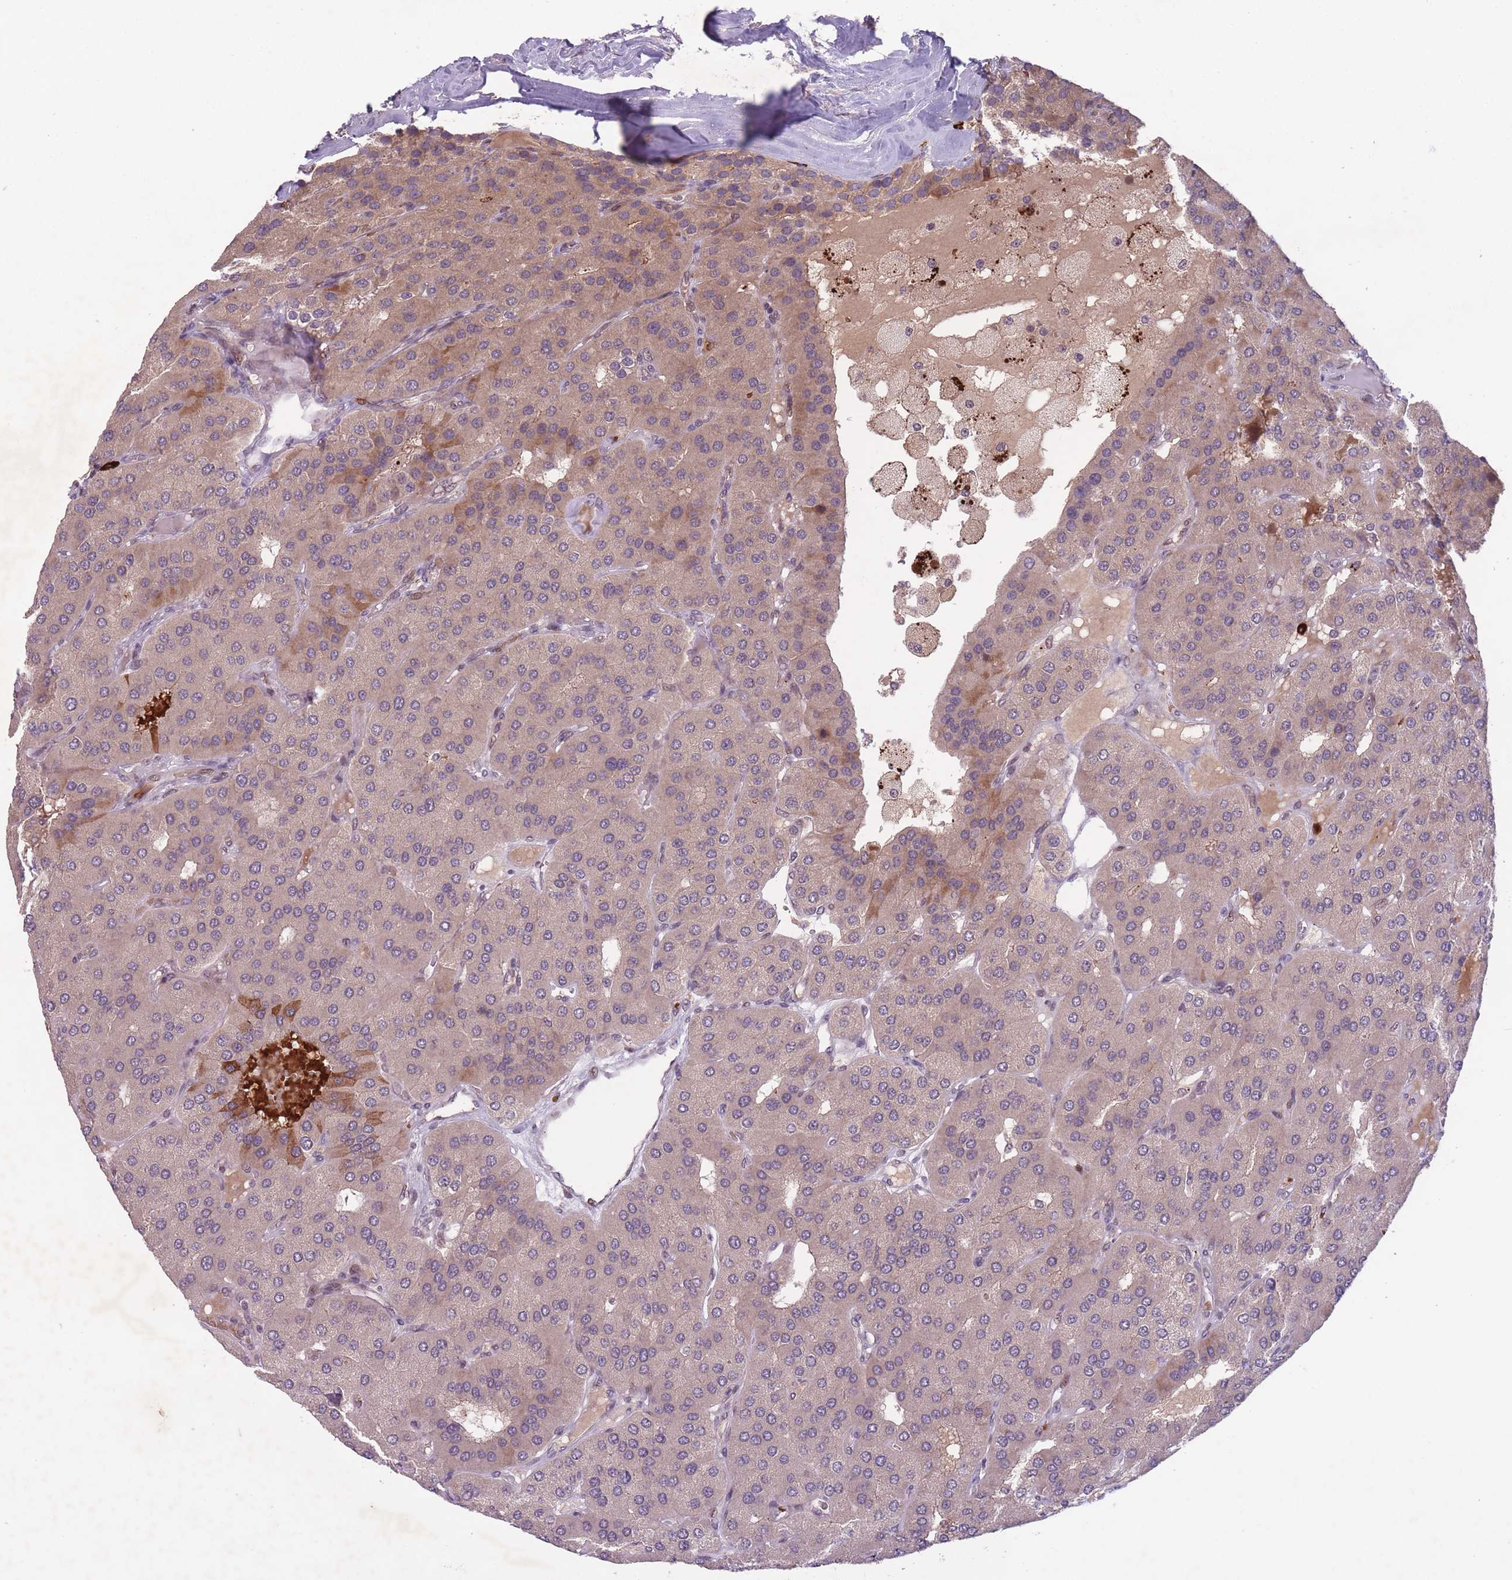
{"staining": {"intensity": "moderate", "quantity": "<25%", "location": "cytoplasmic/membranous"}, "tissue": "parathyroid gland", "cell_type": "Glandular cells", "image_type": "normal", "snomed": [{"axis": "morphology", "description": "Normal tissue, NOS"}, {"axis": "morphology", "description": "Adenoma, NOS"}, {"axis": "topography", "description": "Parathyroid gland"}], "caption": "Normal parathyroid gland was stained to show a protein in brown. There is low levels of moderate cytoplasmic/membranous staining in approximately <25% of glandular cells. Nuclei are stained in blue.", "gene": "SECTM1", "patient": {"sex": "female", "age": 86}}